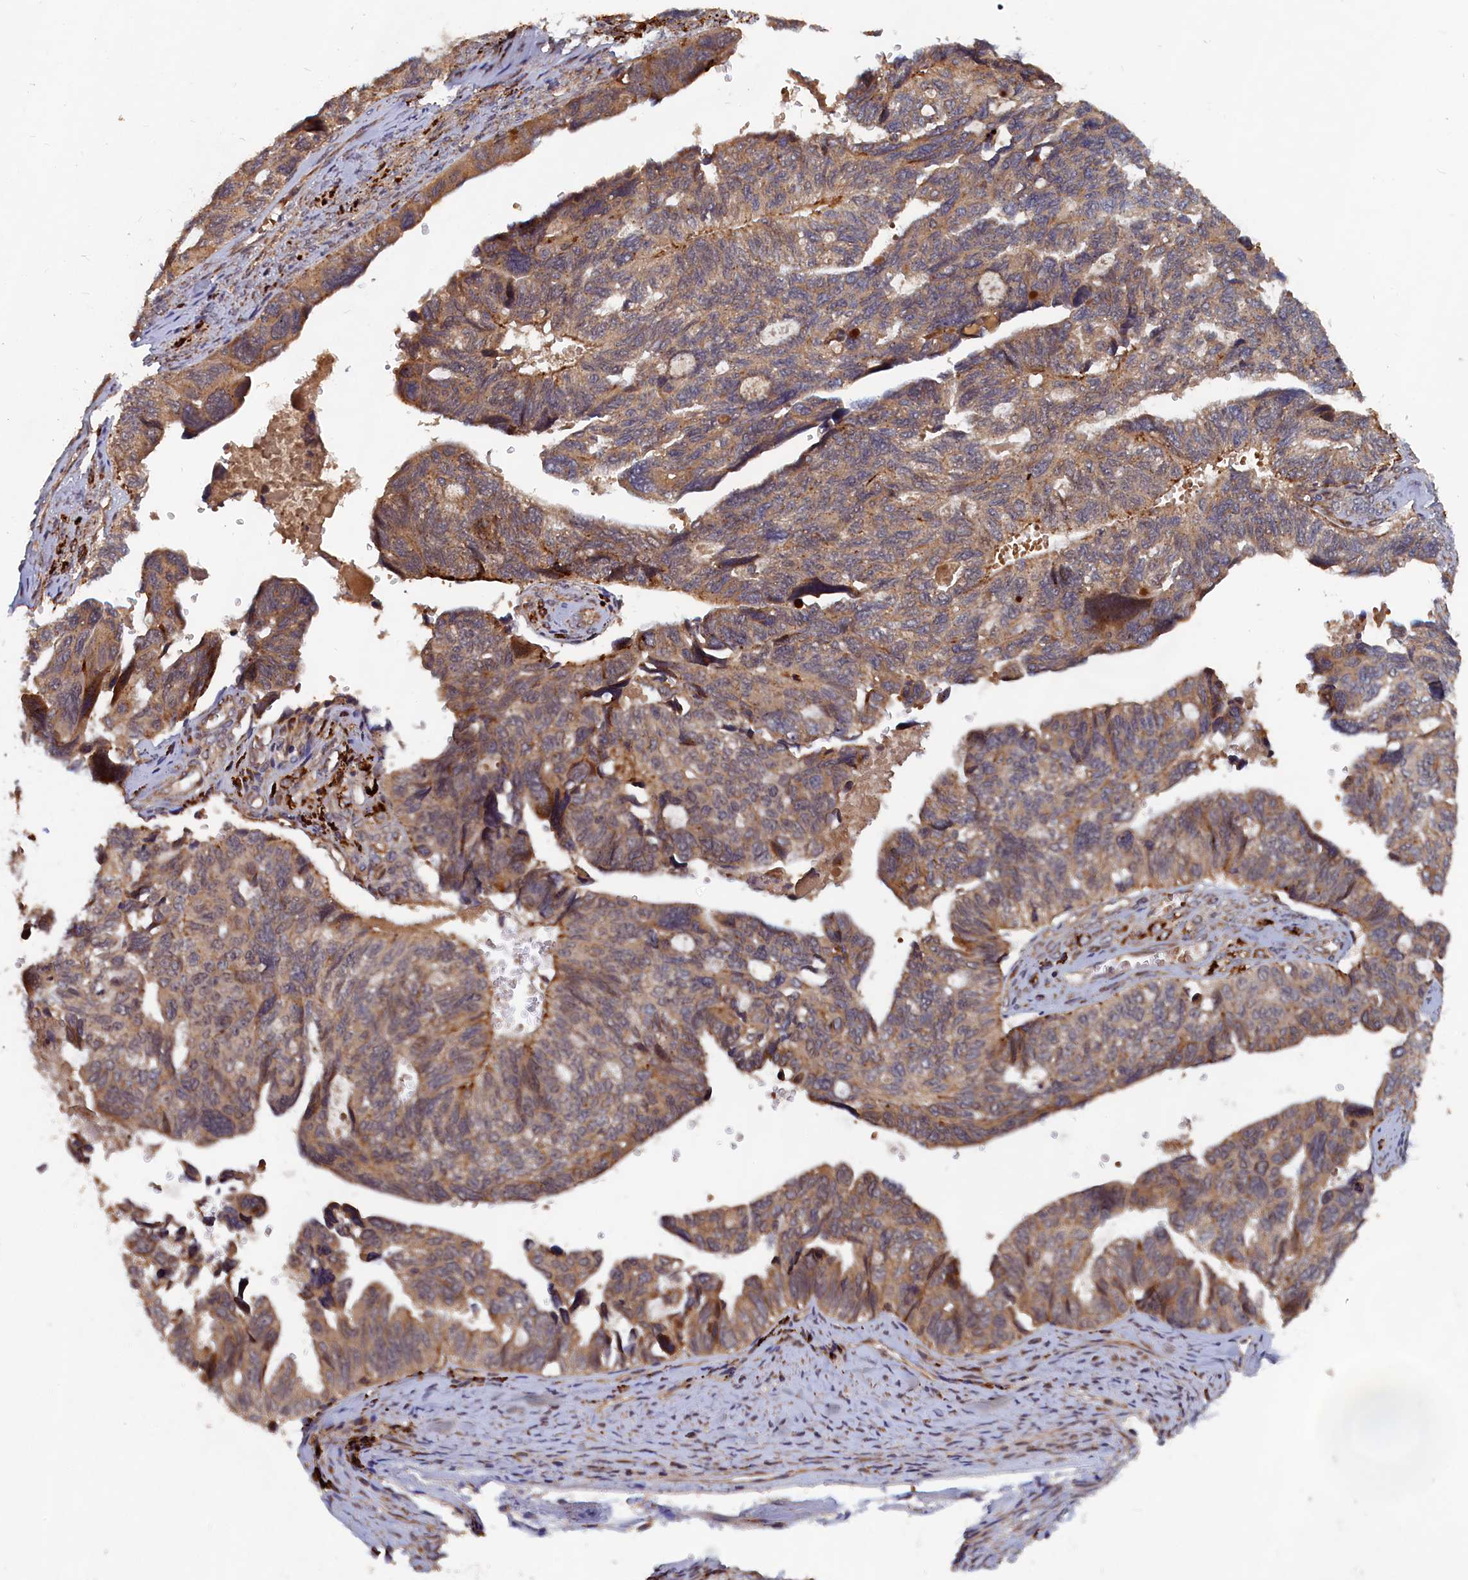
{"staining": {"intensity": "moderate", "quantity": ">75%", "location": "cytoplasmic/membranous"}, "tissue": "ovarian cancer", "cell_type": "Tumor cells", "image_type": "cancer", "snomed": [{"axis": "morphology", "description": "Cystadenocarcinoma, serous, NOS"}, {"axis": "topography", "description": "Ovary"}], "caption": "DAB (3,3'-diaminobenzidine) immunohistochemical staining of human ovarian serous cystadenocarcinoma shows moderate cytoplasmic/membranous protein staining in about >75% of tumor cells. Using DAB (3,3'-diaminobenzidine) (brown) and hematoxylin (blue) stains, captured at high magnification using brightfield microscopy.", "gene": "TRAPPC2L", "patient": {"sex": "female", "age": 79}}